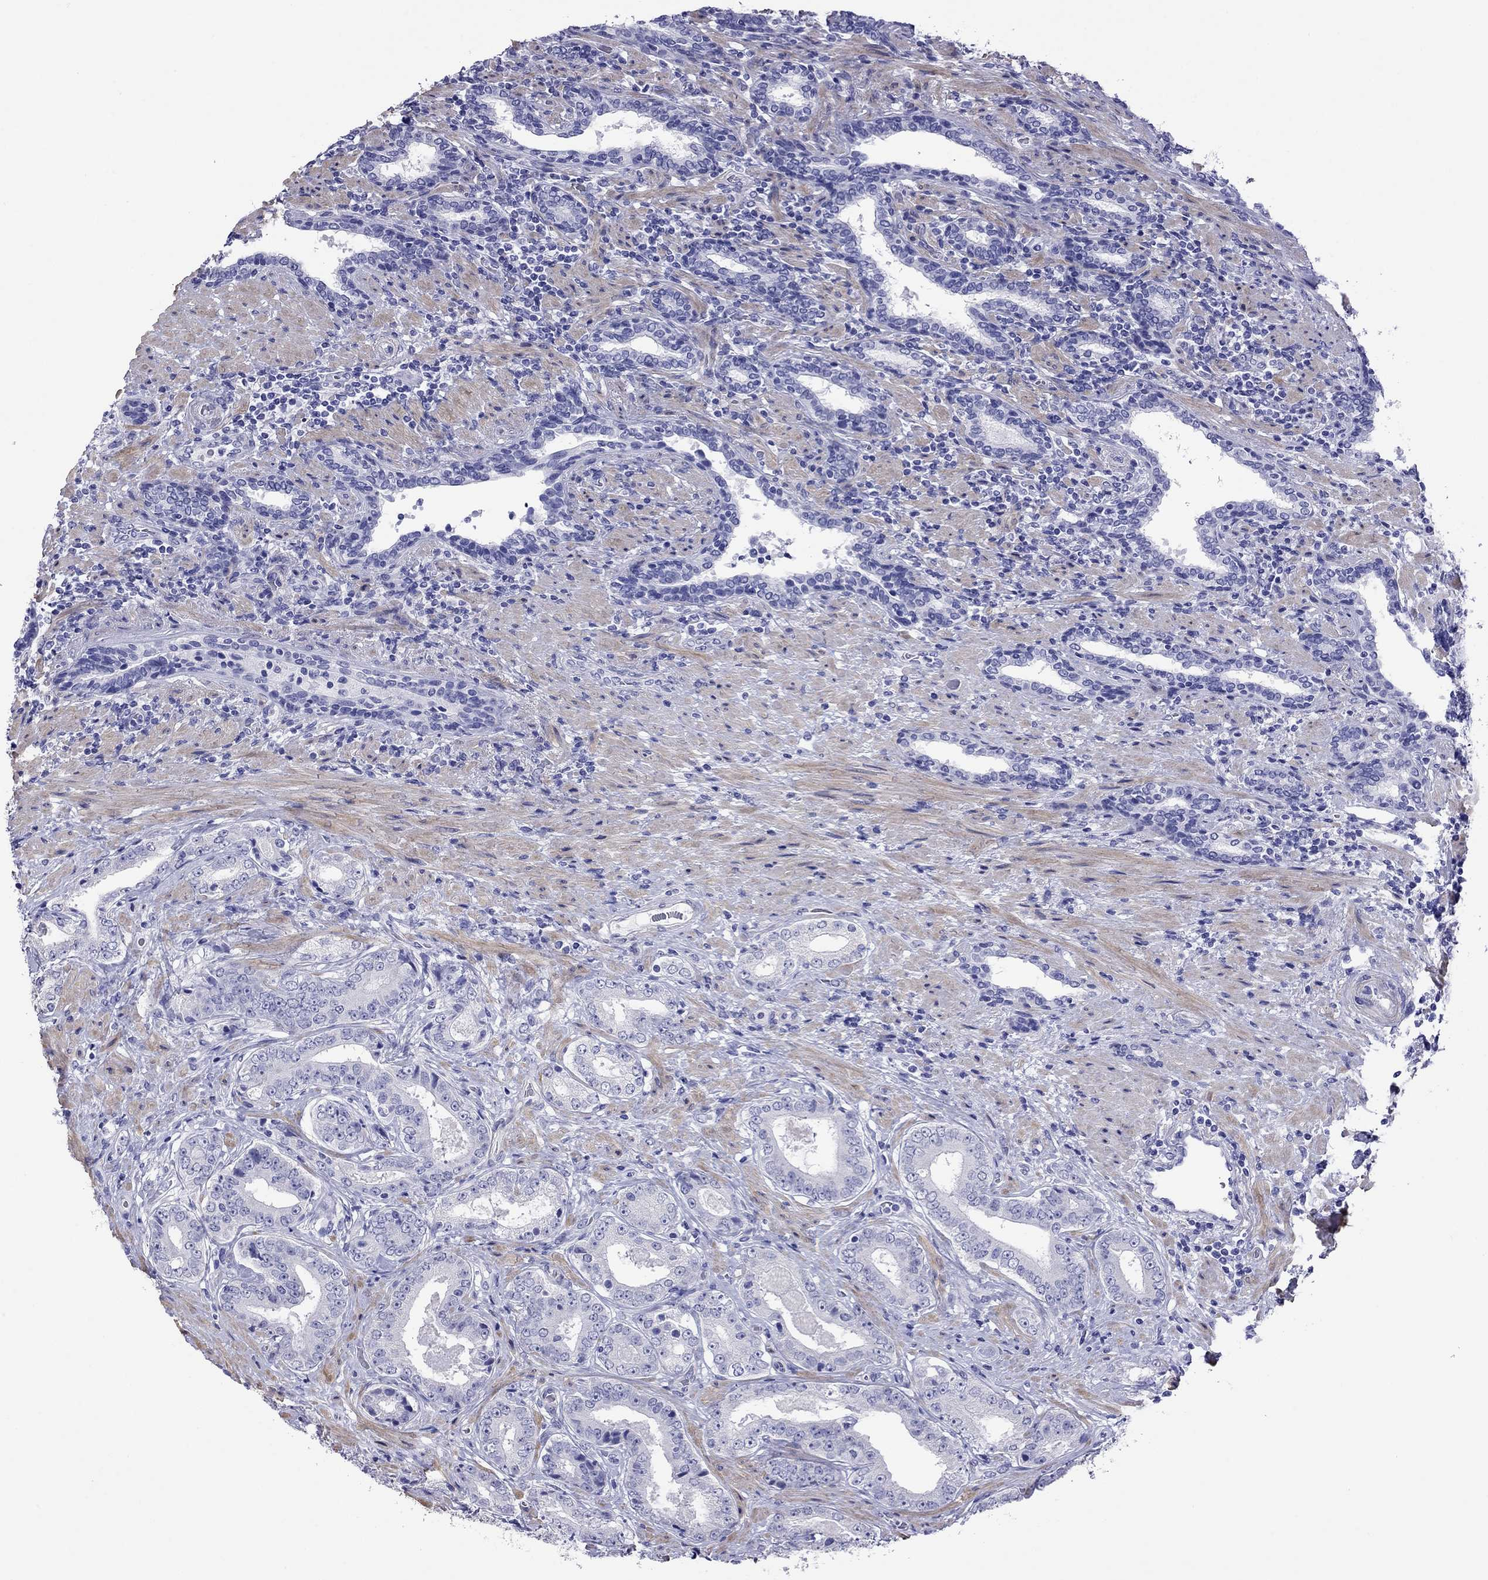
{"staining": {"intensity": "negative", "quantity": "none", "location": "none"}, "tissue": "prostate cancer", "cell_type": "Tumor cells", "image_type": "cancer", "snomed": [{"axis": "morphology", "description": "Adenocarcinoma, Low grade"}, {"axis": "topography", "description": "Prostate and seminal vesicle, NOS"}], "caption": "This photomicrograph is of prostate cancer stained with IHC to label a protein in brown with the nuclei are counter-stained blue. There is no expression in tumor cells.", "gene": "KIAA2012", "patient": {"sex": "male", "age": 61}}